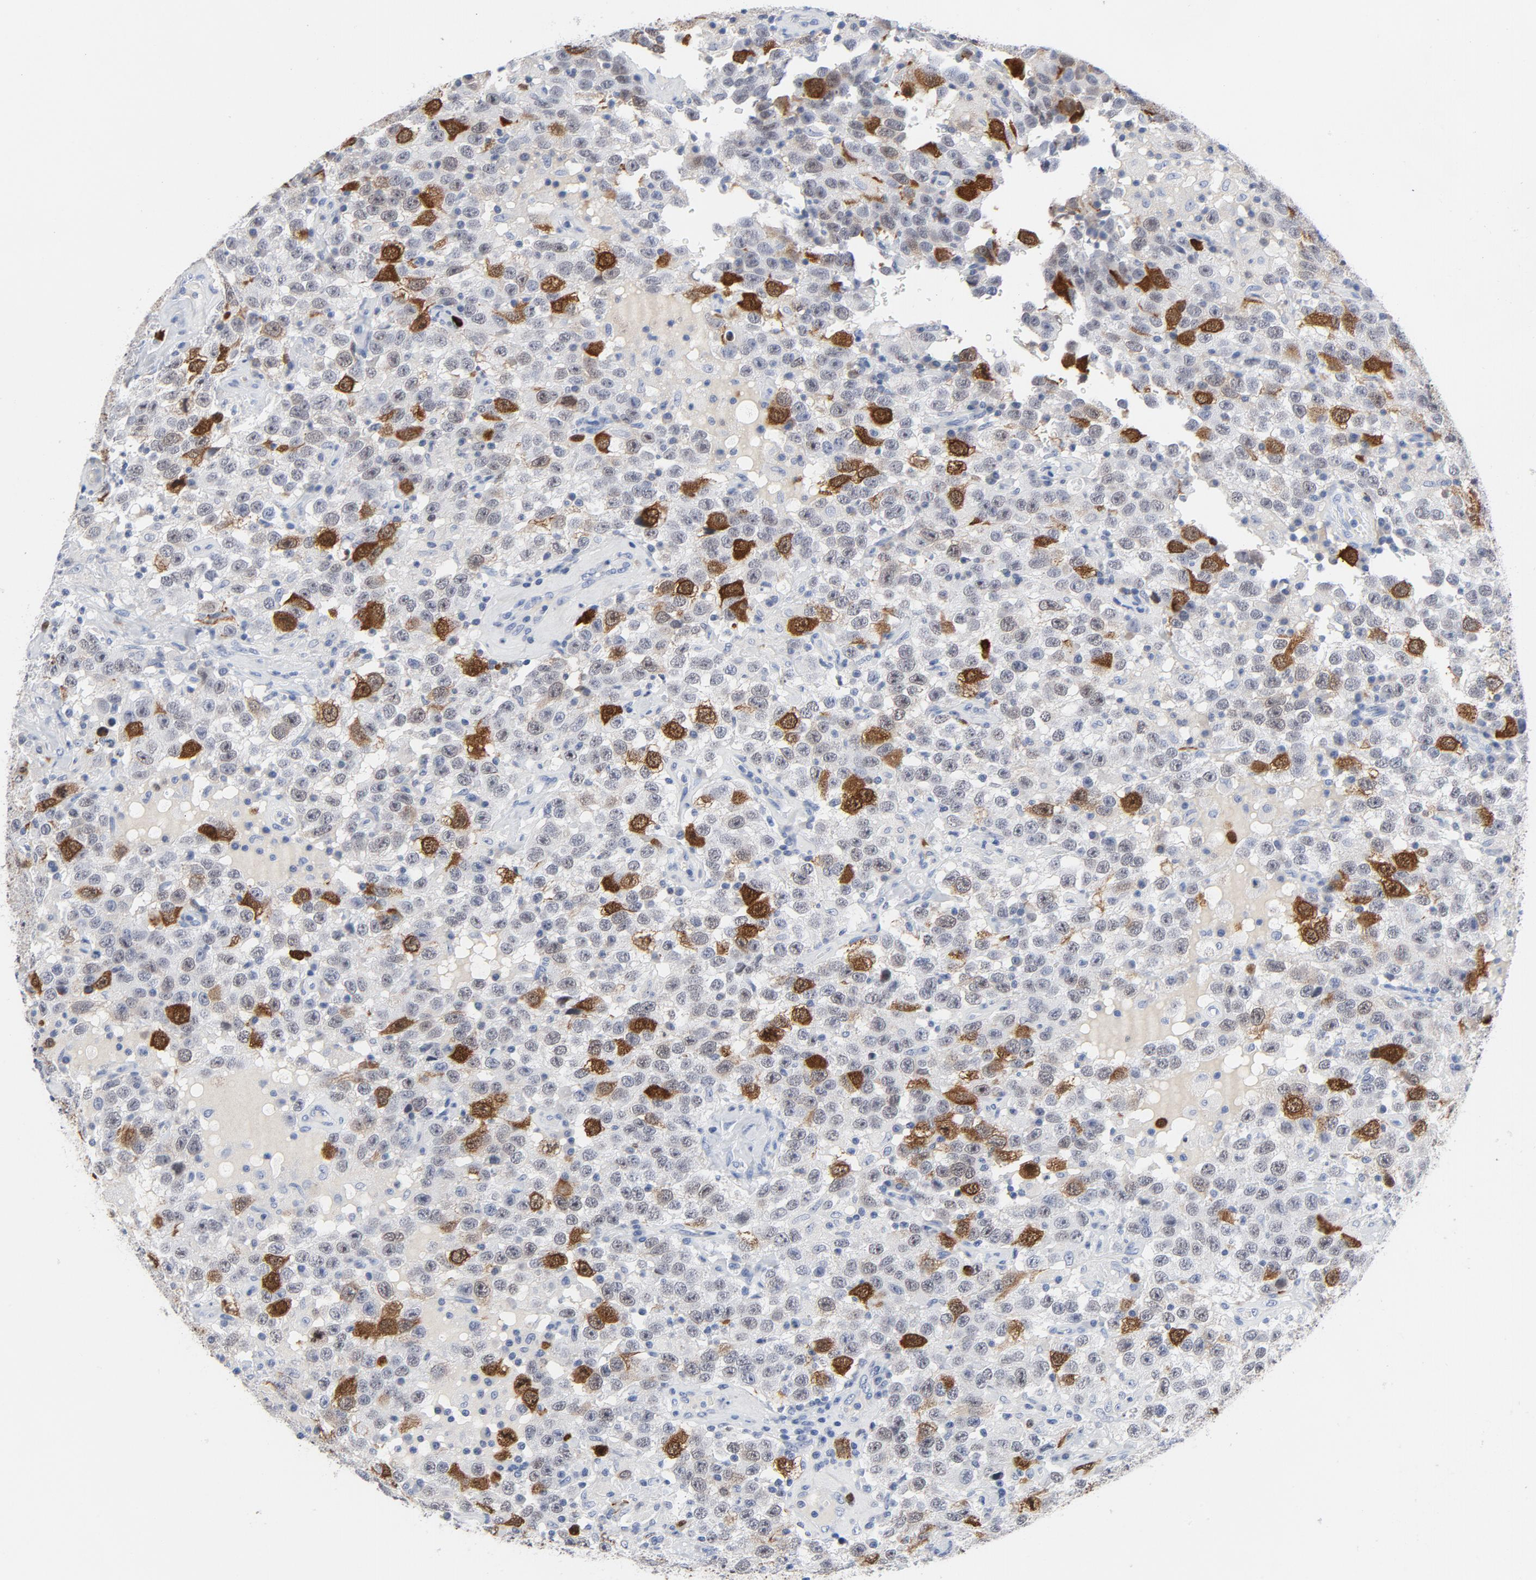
{"staining": {"intensity": "moderate", "quantity": "25%-75%", "location": "nuclear"}, "tissue": "testis cancer", "cell_type": "Tumor cells", "image_type": "cancer", "snomed": [{"axis": "morphology", "description": "Seminoma, NOS"}, {"axis": "topography", "description": "Testis"}], "caption": "Human testis cancer (seminoma) stained with a brown dye exhibits moderate nuclear positive positivity in approximately 25%-75% of tumor cells.", "gene": "CDC20", "patient": {"sex": "male", "age": 41}}